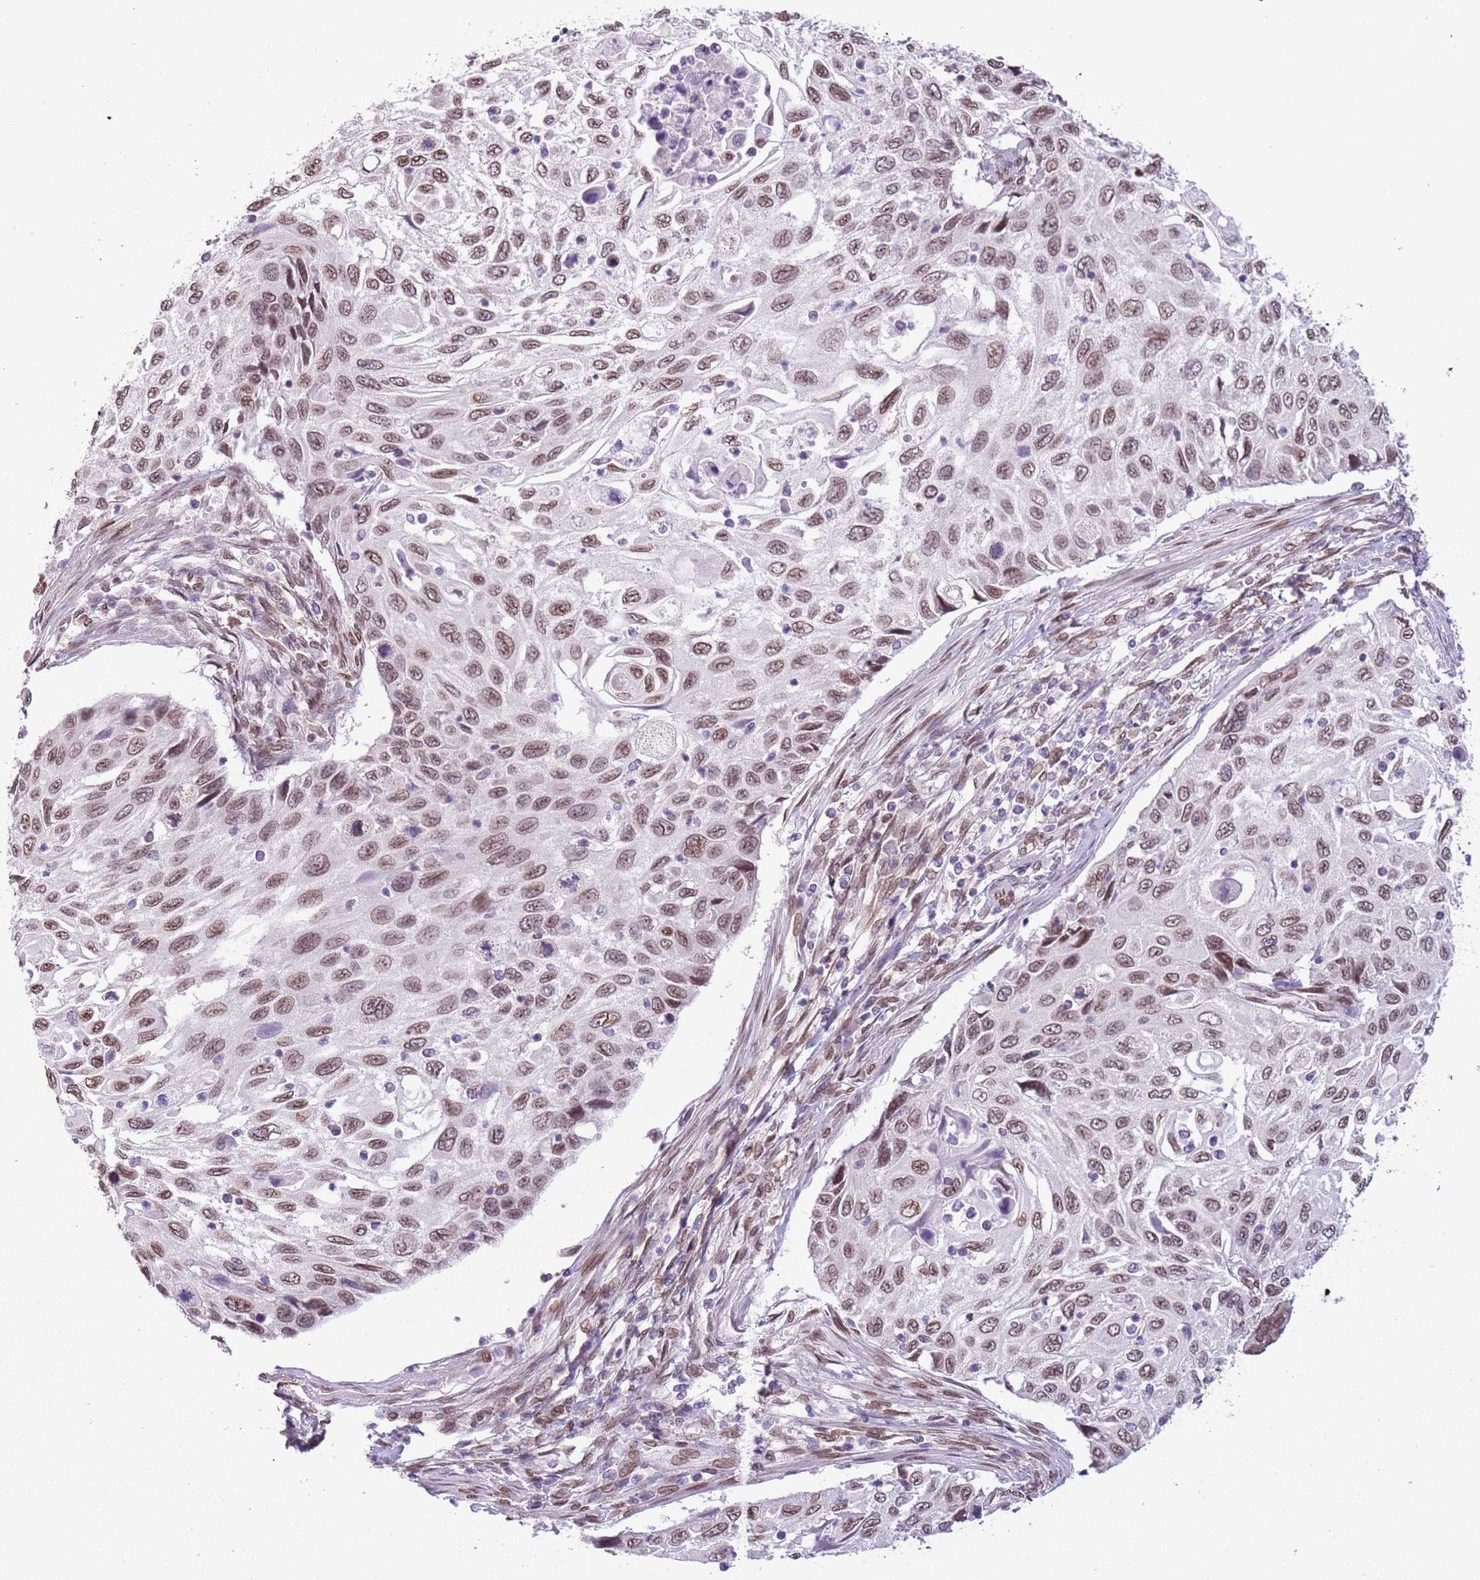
{"staining": {"intensity": "moderate", "quantity": ">75%", "location": "nuclear"}, "tissue": "cervical cancer", "cell_type": "Tumor cells", "image_type": "cancer", "snomed": [{"axis": "morphology", "description": "Squamous cell carcinoma, NOS"}, {"axis": "topography", "description": "Cervix"}], "caption": "IHC (DAB) staining of cervical squamous cell carcinoma demonstrates moderate nuclear protein expression in approximately >75% of tumor cells. (IHC, brightfield microscopy, high magnification).", "gene": "ZGLP1", "patient": {"sex": "female", "age": 70}}